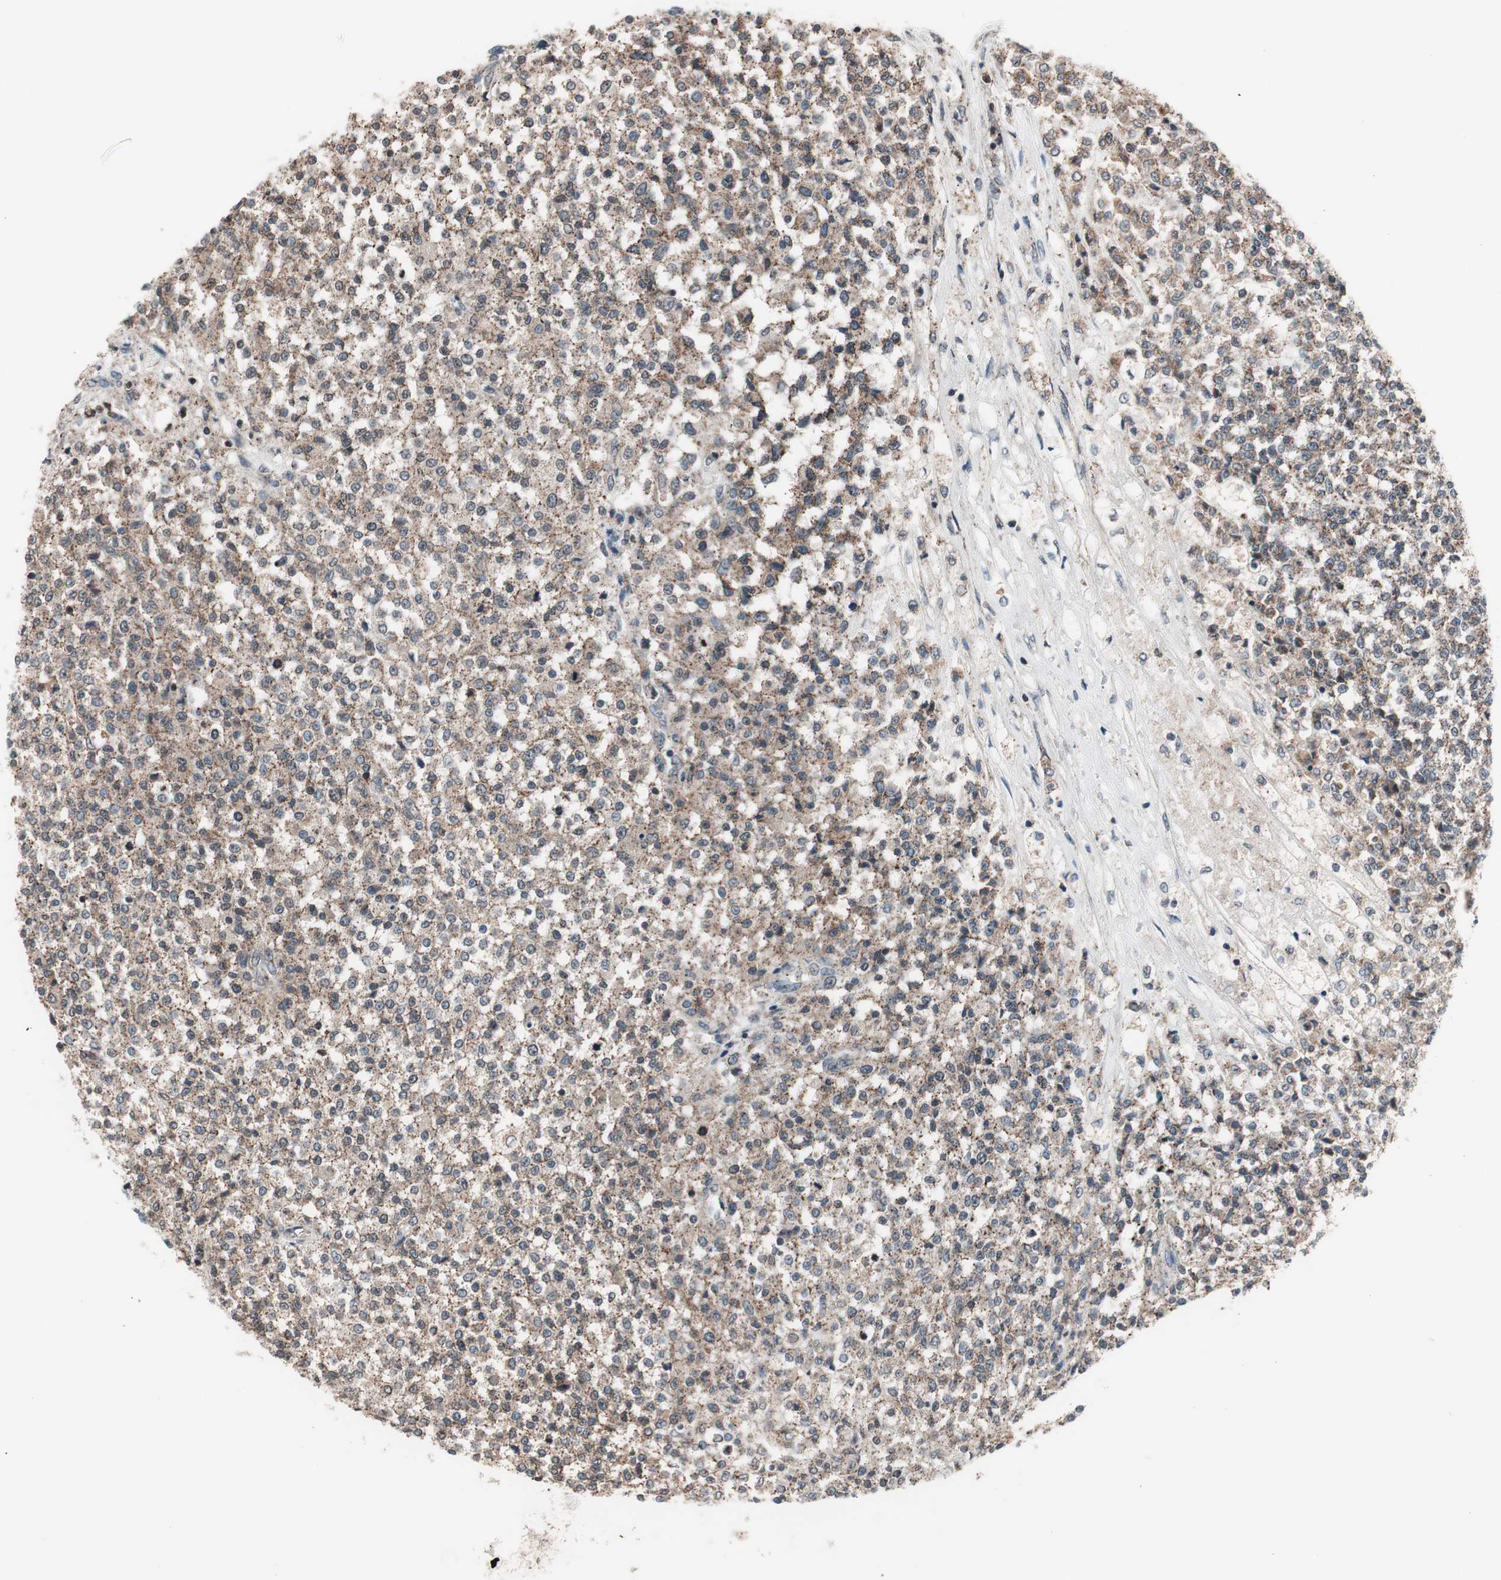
{"staining": {"intensity": "weak", "quantity": ">75%", "location": "cytoplasmic/membranous"}, "tissue": "testis cancer", "cell_type": "Tumor cells", "image_type": "cancer", "snomed": [{"axis": "morphology", "description": "Seminoma, NOS"}, {"axis": "topography", "description": "Testis"}], "caption": "Immunohistochemical staining of human testis cancer displays low levels of weak cytoplasmic/membranous positivity in approximately >75% of tumor cells. (IHC, brightfield microscopy, high magnification).", "gene": "RFC1", "patient": {"sex": "male", "age": 59}}